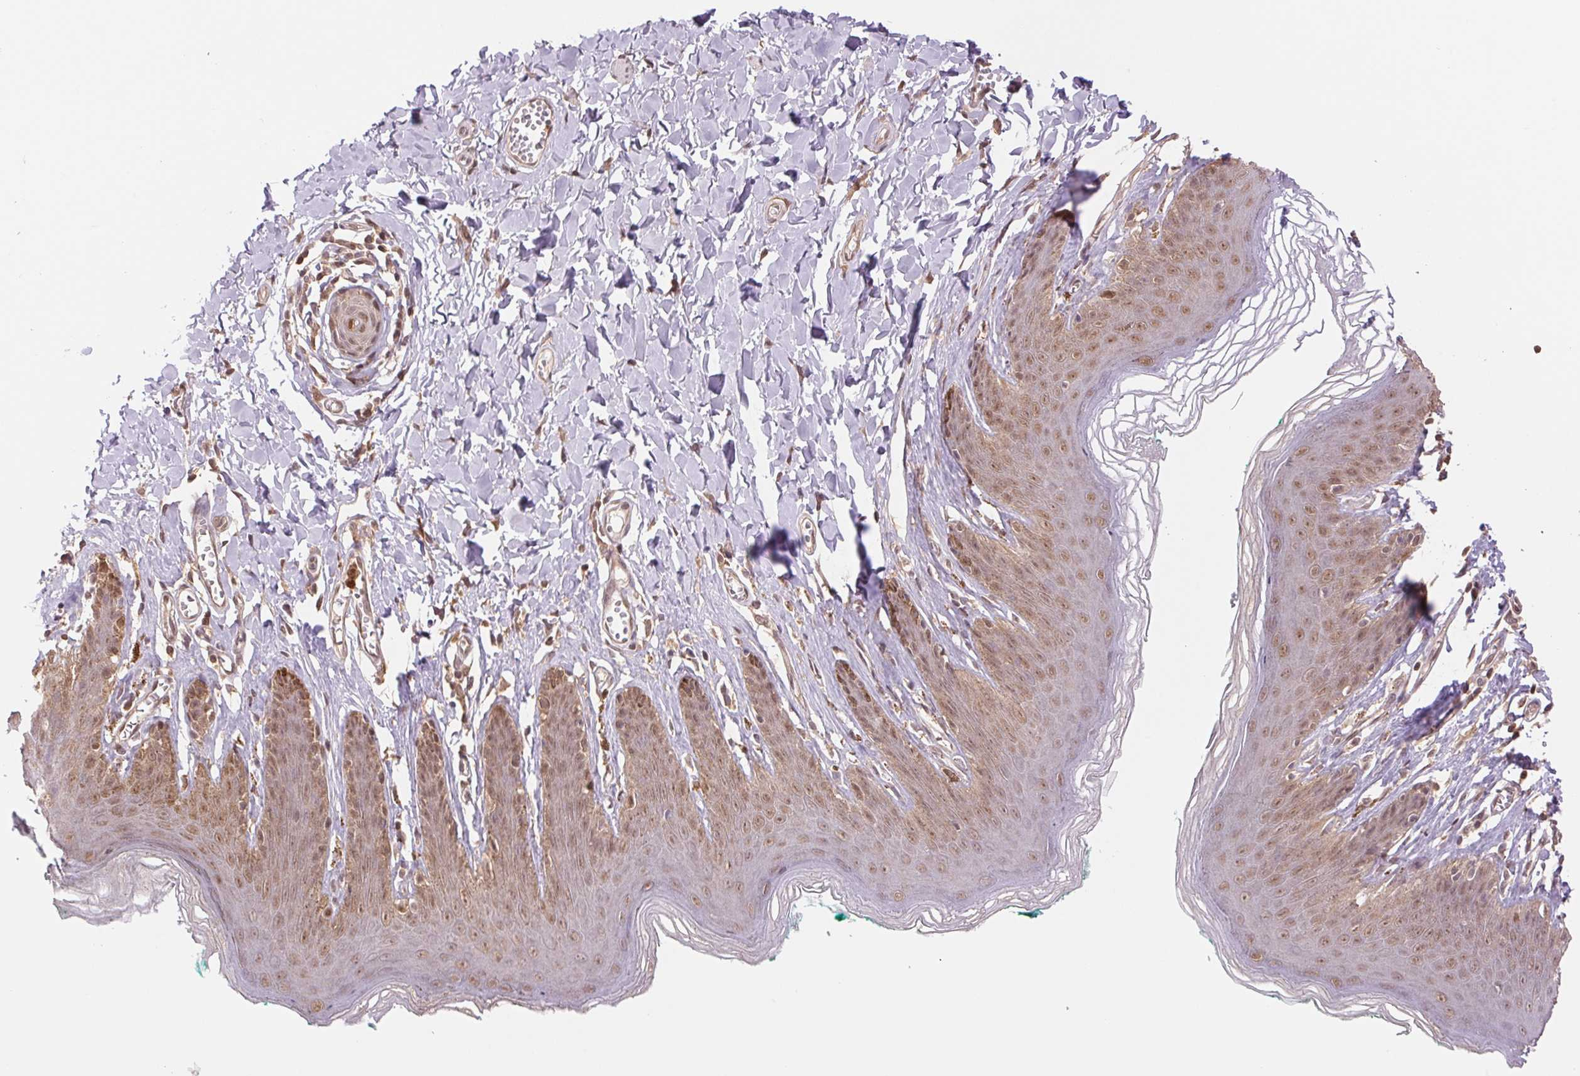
{"staining": {"intensity": "moderate", "quantity": ">75%", "location": "nuclear"}, "tissue": "skin", "cell_type": "Epidermal cells", "image_type": "normal", "snomed": [{"axis": "morphology", "description": "Normal tissue, NOS"}, {"axis": "topography", "description": "Vulva"}, {"axis": "topography", "description": "Peripheral nerve tissue"}], "caption": "Skin stained with immunohistochemistry (IHC) exhibits moderate nuclear staining in about >75% of epidermal cells.", "gene": "CDC123", "patient": {"sex": "female", "age": 66}}